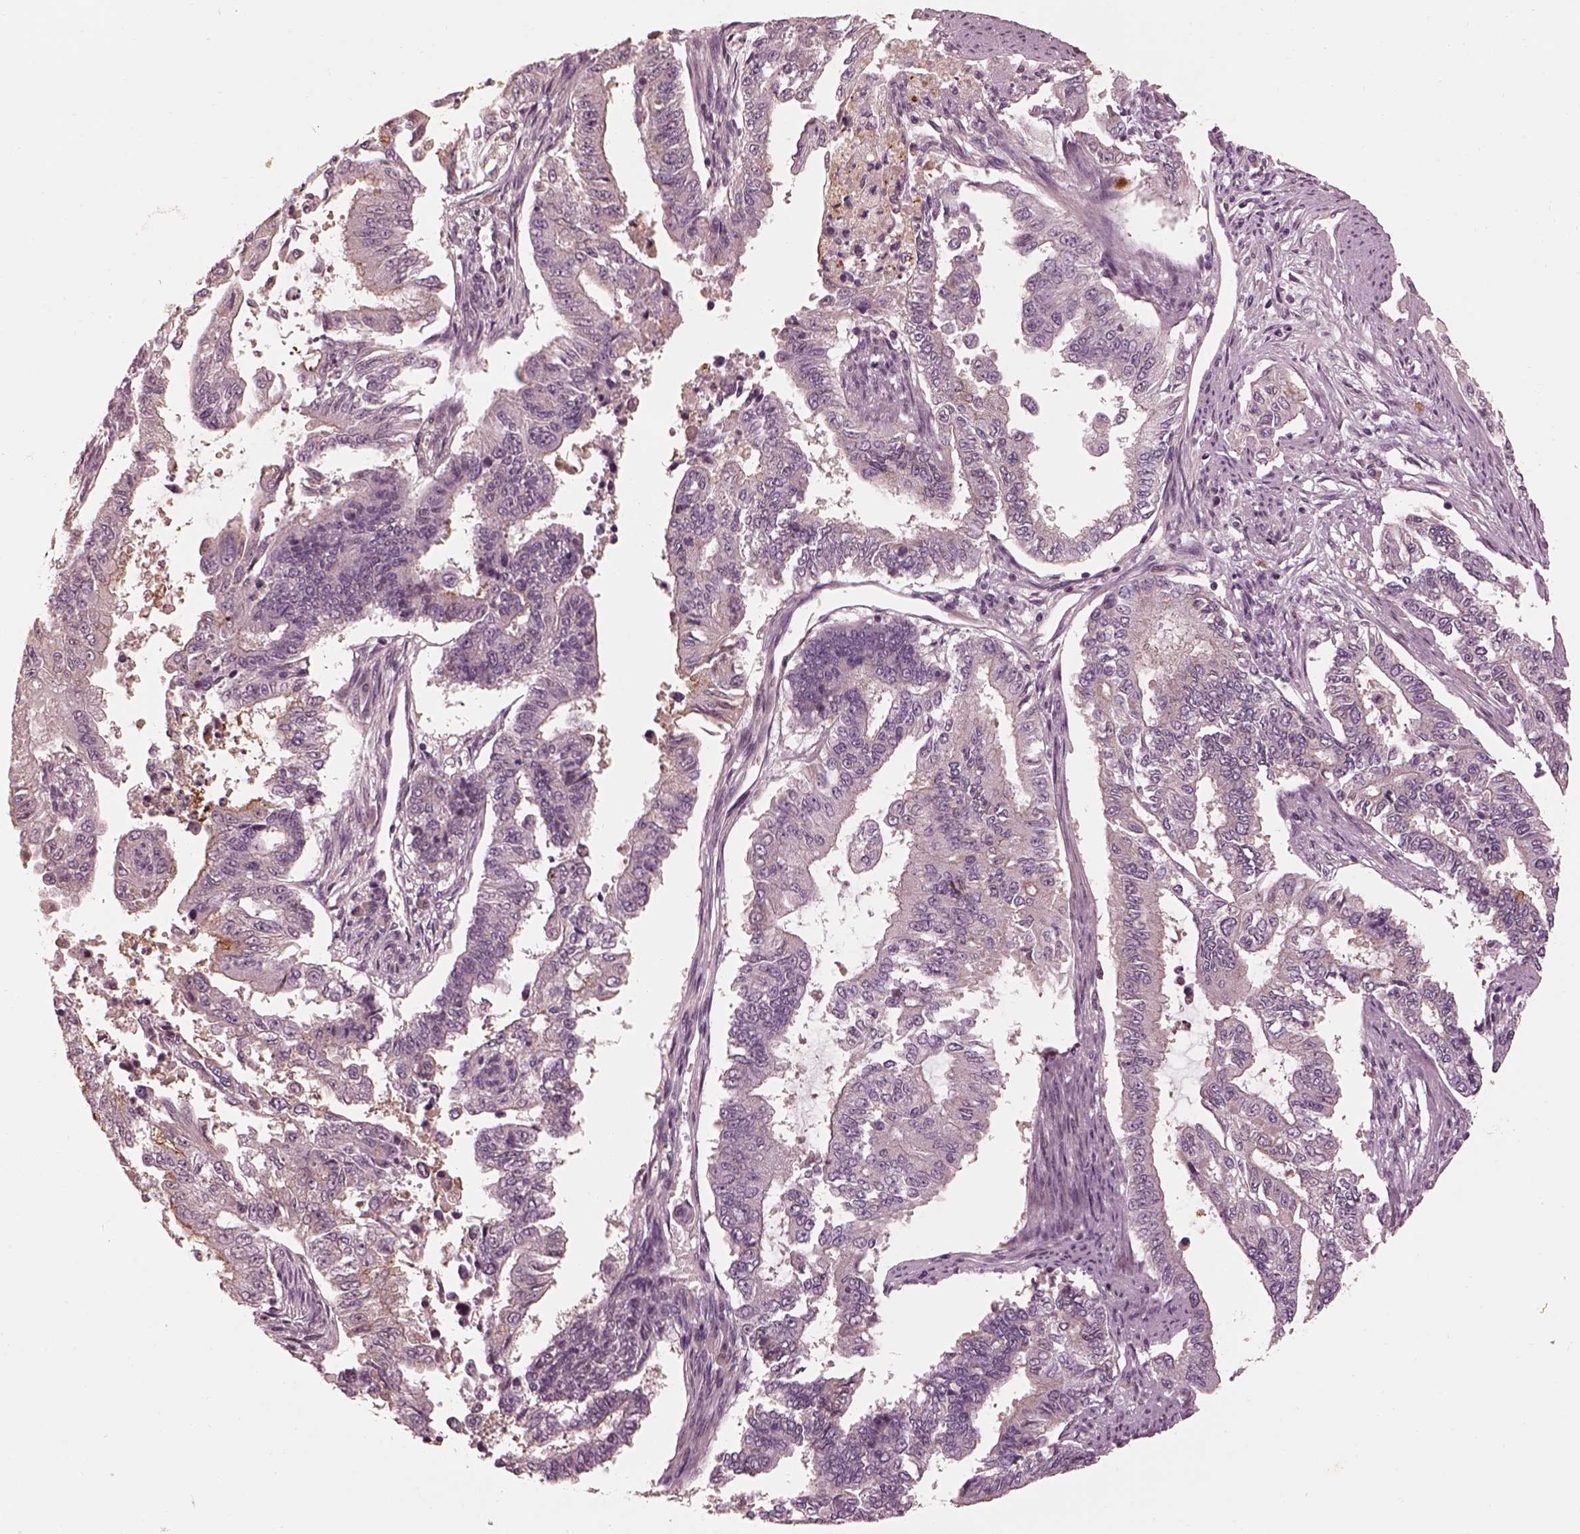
{"staining": {"intensity": "negative", "quantity": "none", "location": "none"}, "tissue": "endometrial cancer", "cell_type": "Tumor cells", "image_type": "cancer", "snomed": [{"axis": "morphology", "description": "Adenocarcinoma, NOS"}, {"axis": "topography", "description": "Uterus"}], "caption": "DAB (3,3'-diaminobenzidine) immunohistochemical staining of endometrial cancer demonstrates no significant staining in tumor cells.", "gene": "KCNA2", "patient": {"sex": "female", "age": 59}}